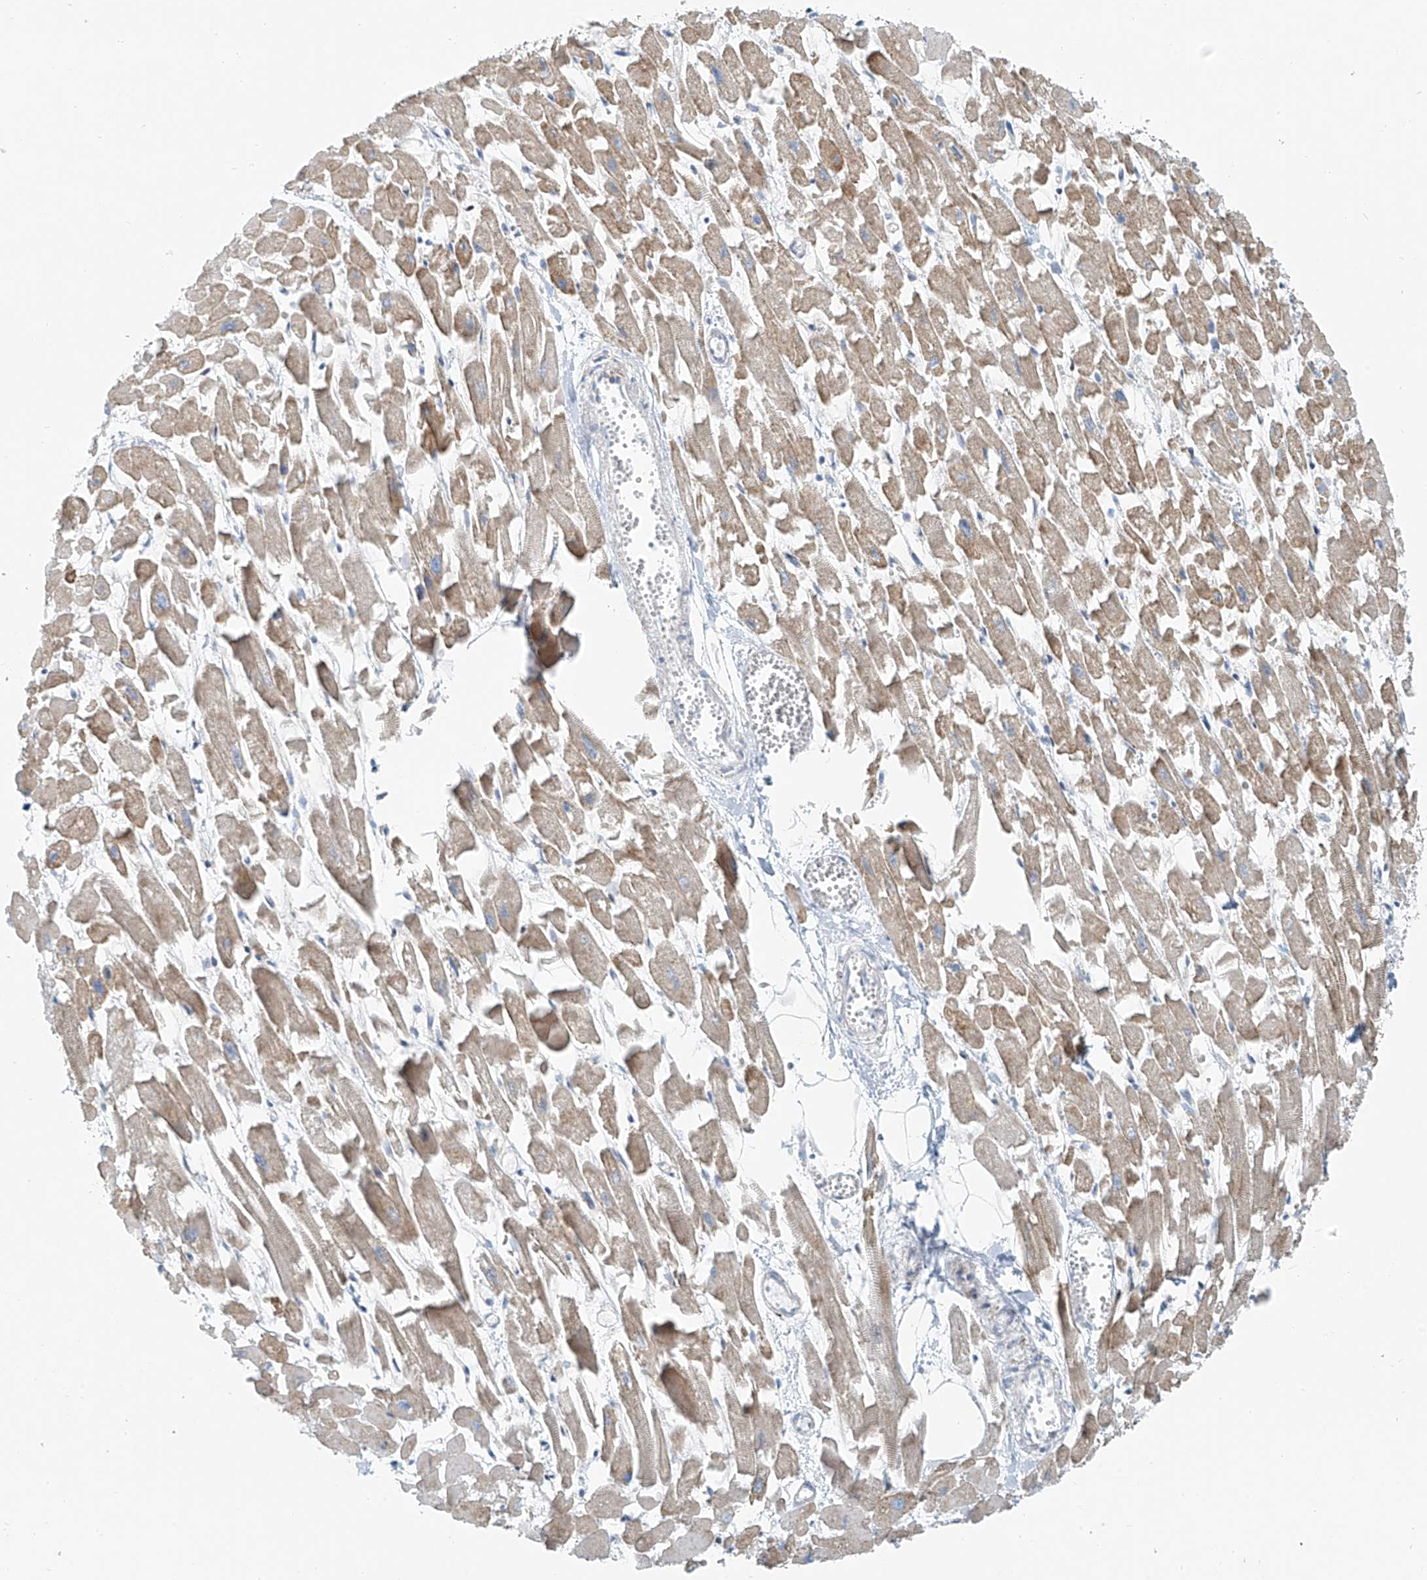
{"staining": {"intensity": "moderate", "quantity": "<25%", "location": "cytoplasmic/membranous"}, "tissue": "heart muscle", "cell_type": "Cardiomyocytes", "image_type": "normal", "snomed": [{"axis": "morphology", "description": "Normal tissue, NOS"}, {"axis": "topography", "description": "Heart"}], "caption": "Immunohistochemical staining of normal human heart muscle demonstrates moderate cytoplasmic/membranous protein positivity in approximately <25% of cardiomyocytes.", "gene": "HIC2", "patient": {"sex": "female", "age": 64}}